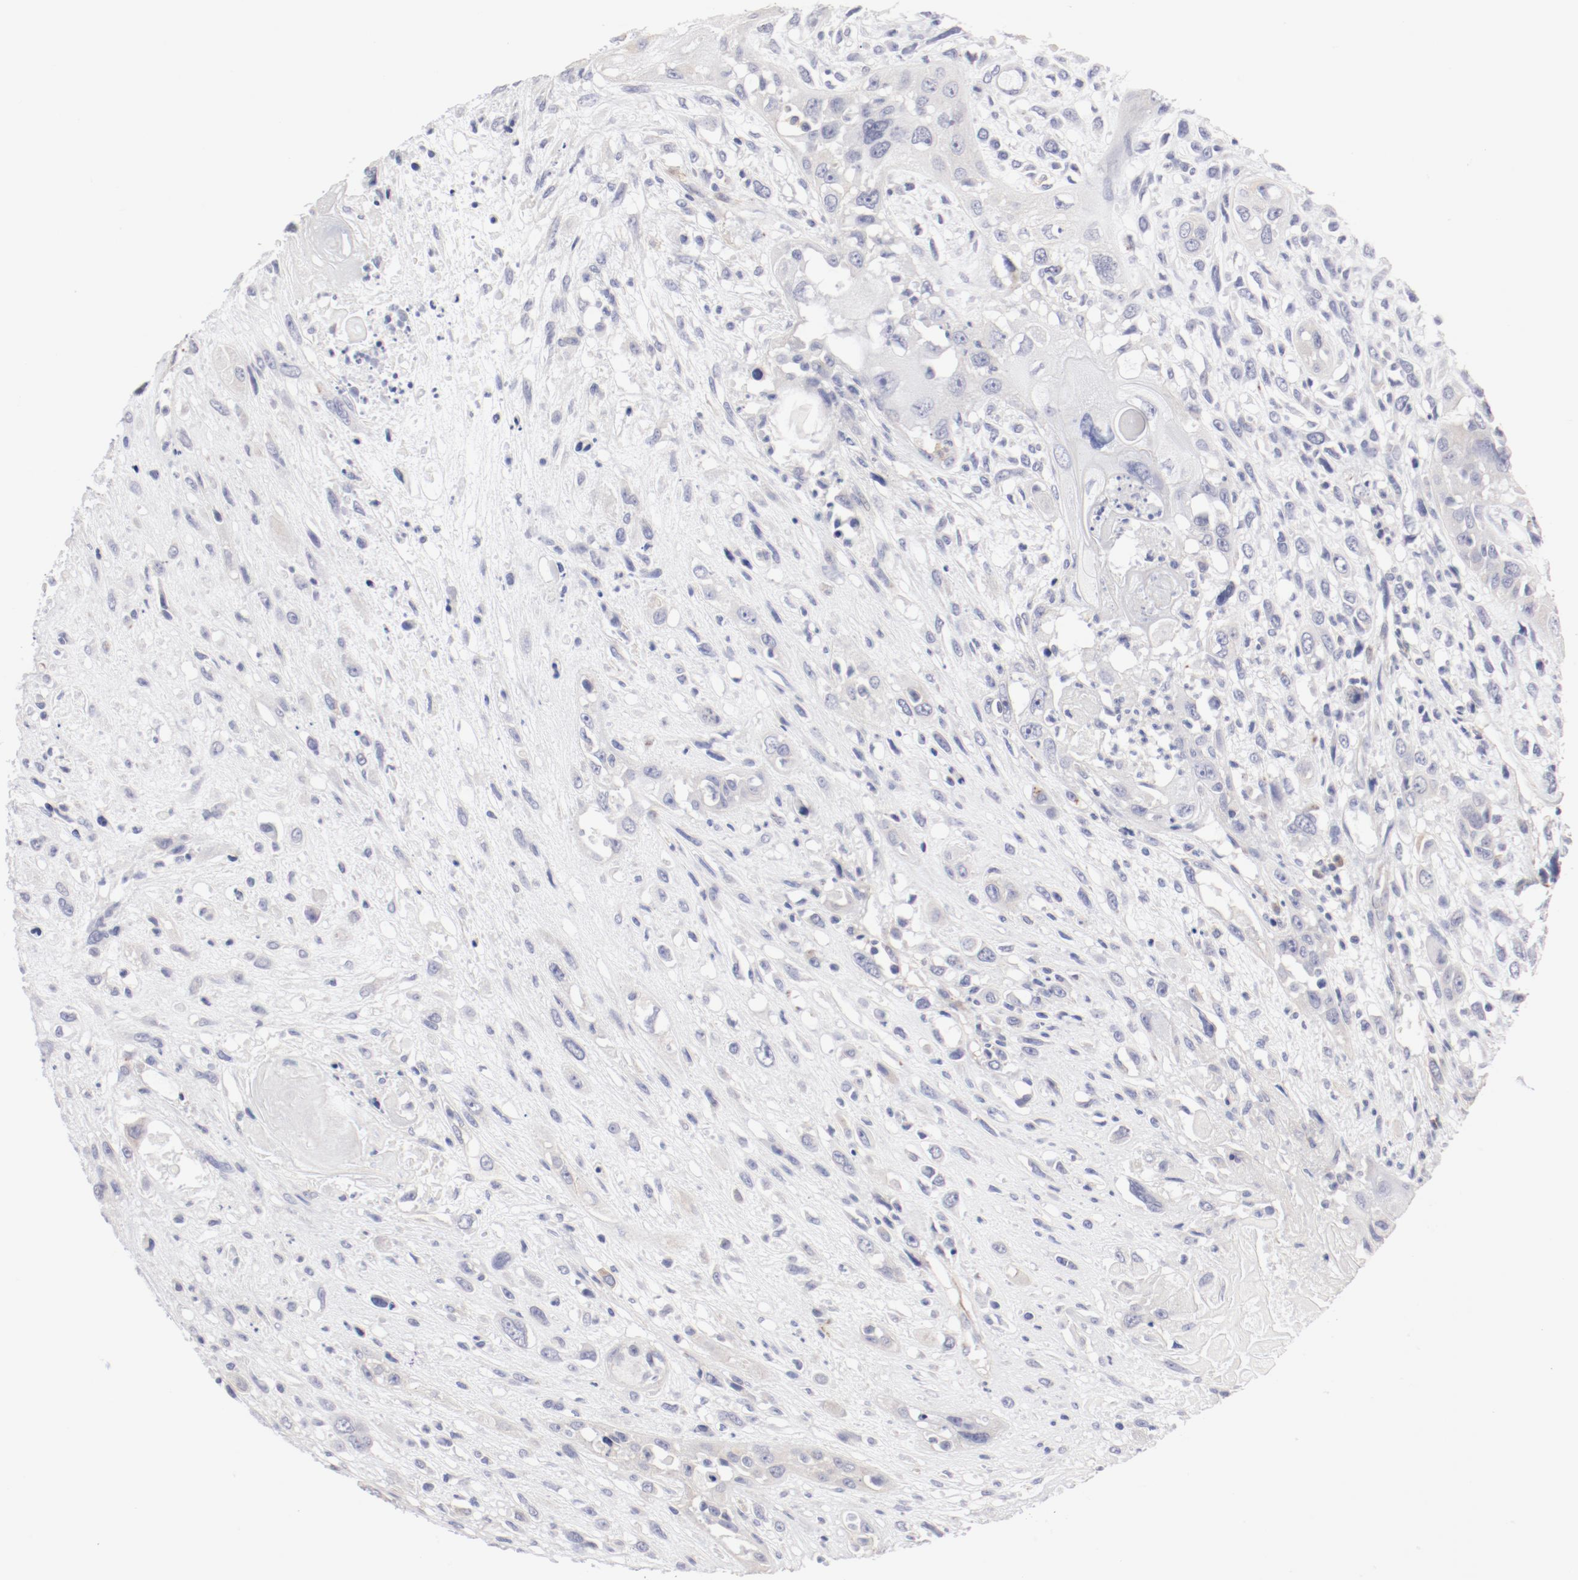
{"staining": {"intensity": "weak", "quantity": "<25%", "location": "cytoplasmic/membranous"}, "tissue": "head and neck cancer", "cell_type": "Tumor cells", "image_type": "cancer", "snomed": [{"axis": "morphology", "description": "Necrosis, NOS"}, {"axis": "morphology", "description": "Neoplasm, malignant, NOS"}, {"axis": "topography", "description": "Salivary gland"}, {"axis": "topography", "description": "Head-Neck"}], "caption": "This is a photomicrograph of immunohistochemistry (IHC) staining of head and neck malignant neoplasm, which shows no expression in tumor cells.", "gene": "LAX1", "patient": {"sex": "male", "age": 43}}